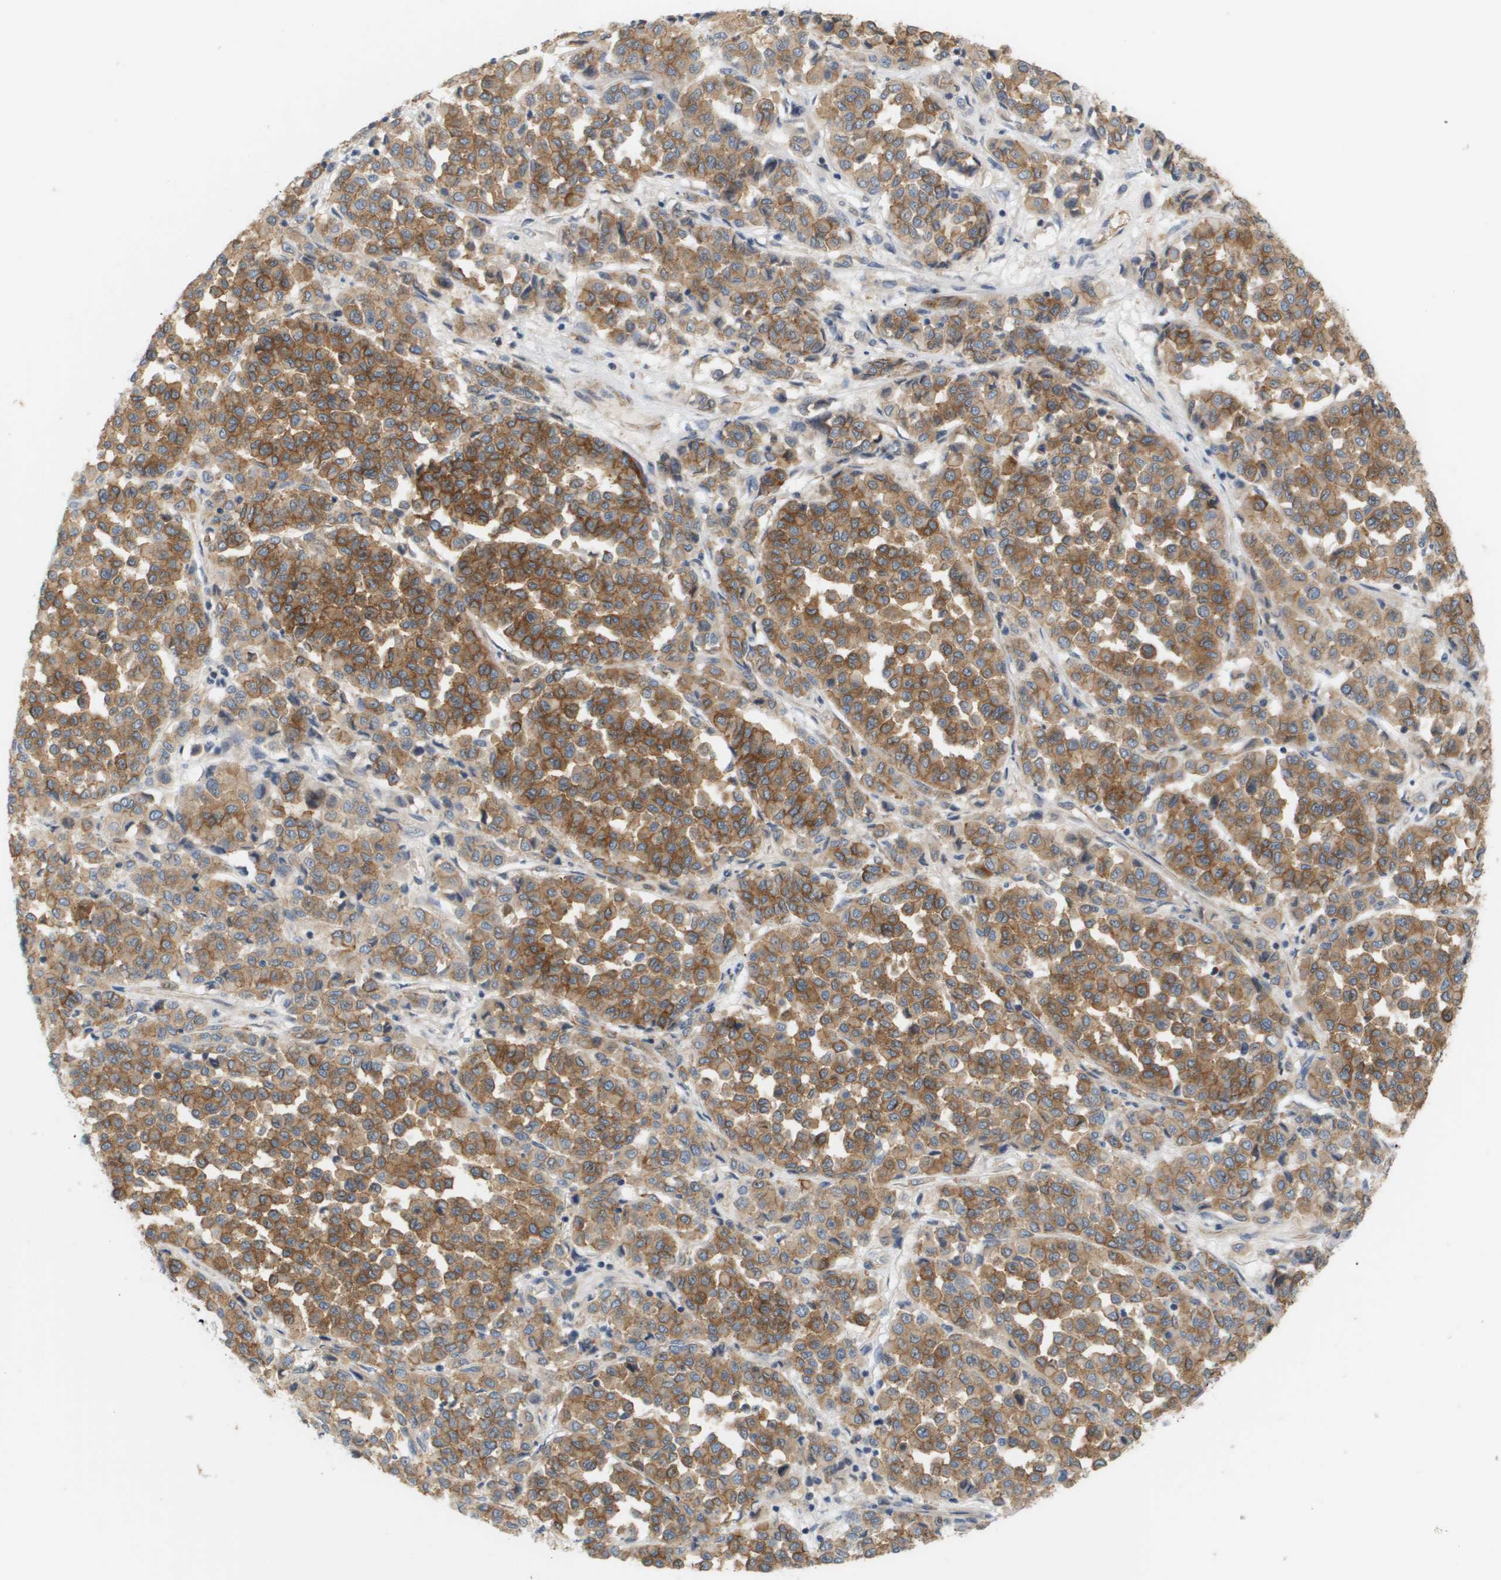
{"staining": {"intensity": "moderate", "quantity": ">75%", "location": "cytoplasmic/membranous"}, "tissue": "melanoma", "cell_type": "Tumor cells", "image_type": "cancer", "snomed": [{"axis": "morphology", "description": "Malignant melanoma, Metastatic site"}, {"axis": "topography", "description": "Pancreas"}], "caption": "This photomicrograph demonstrates immunohistochemistry (IHC) staining of human melanoma, with medium moderate cytoplasmic/membranous staining in about >75% of tumor cells.", "gene": "CORO2B", "patient": {"sex": "female", "age": 30}}